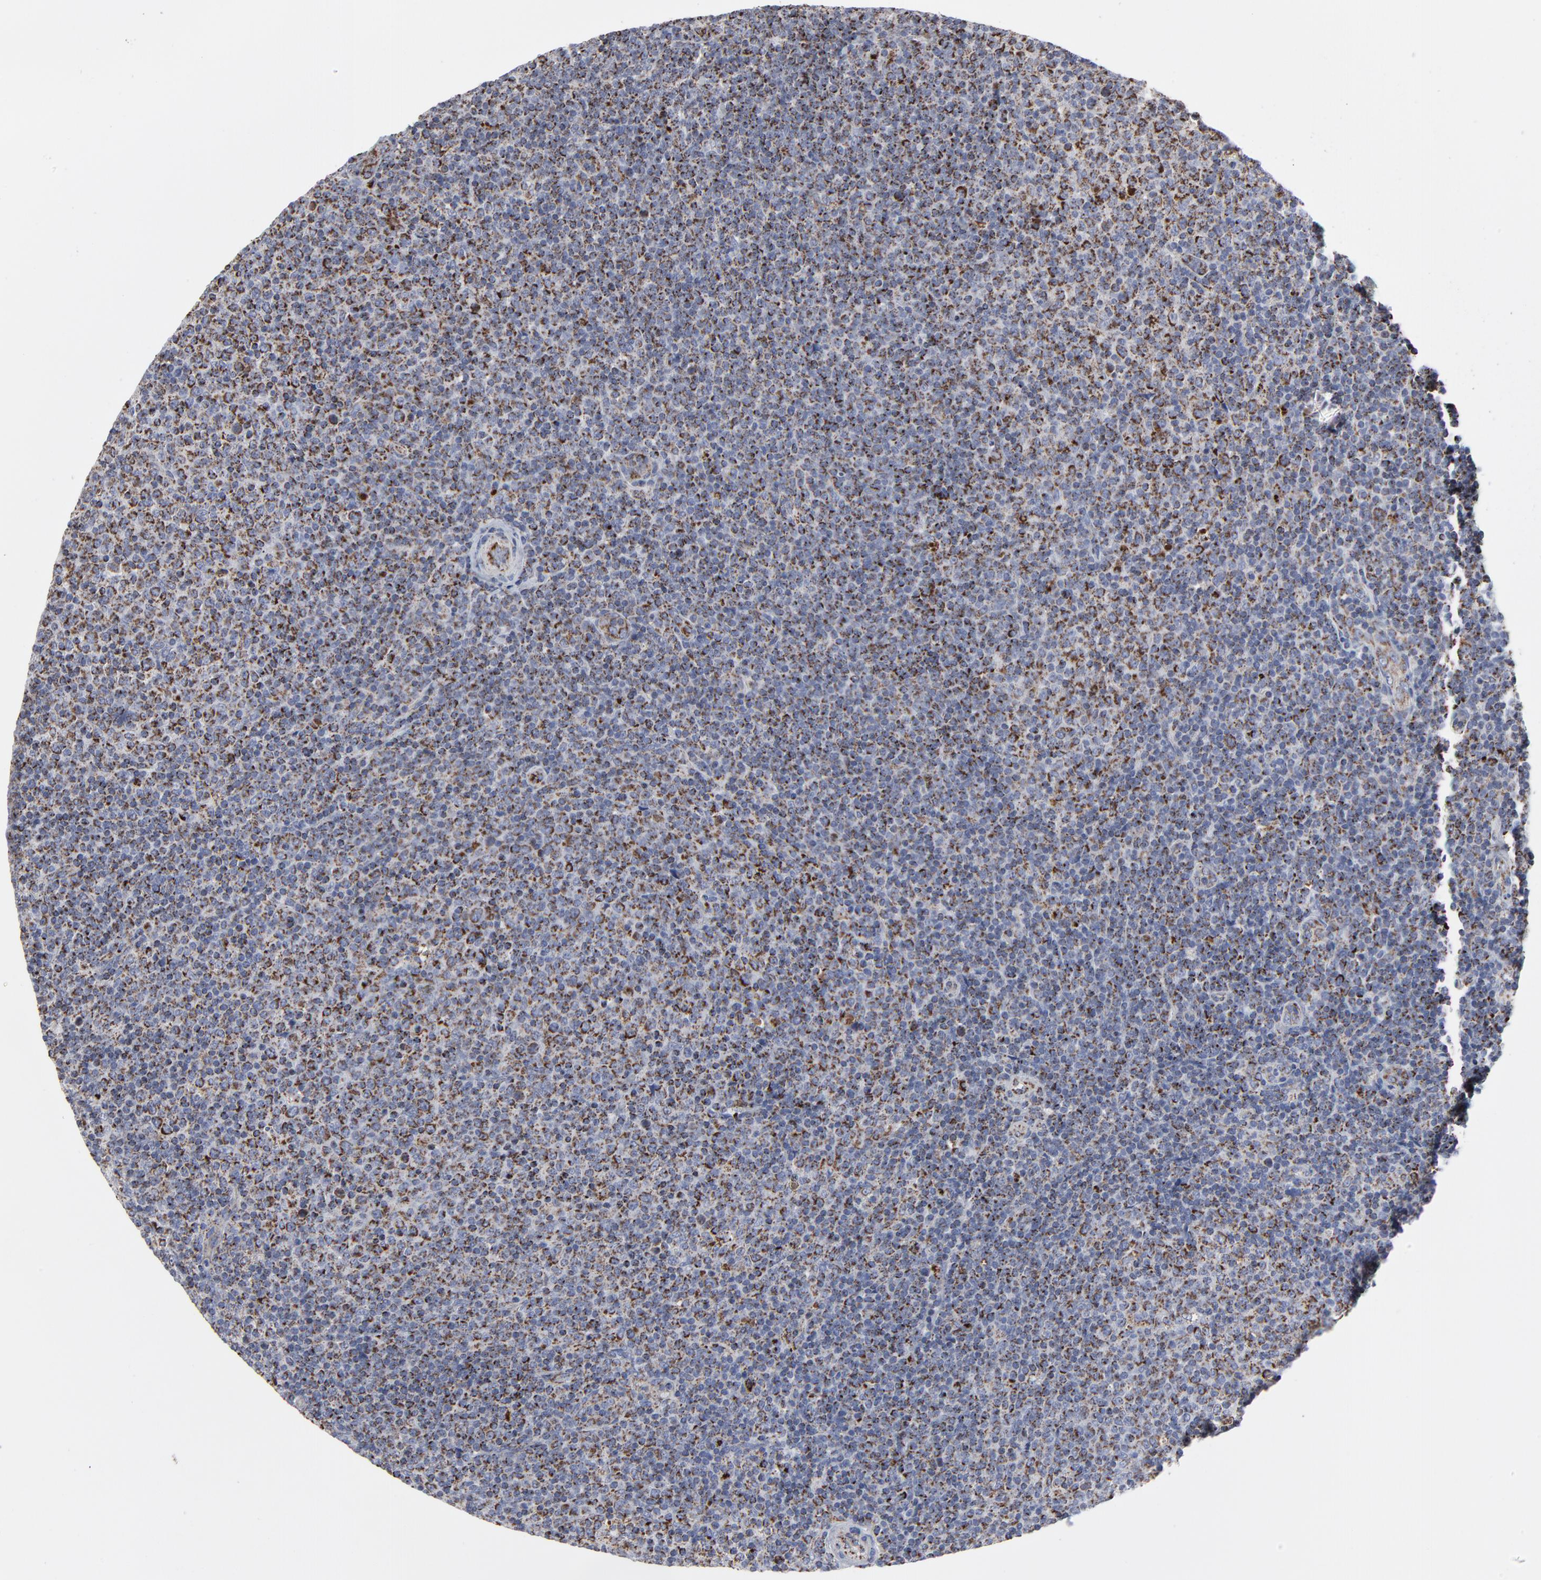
{"staining": {"intensity": "moderate", "quantity": ">75%", "location": "cytoplasmic/membranous"}, "tissue": "lymphoma", "cell_type": "Tumor cells", "image_type": "cancer", "snomed": [{"axis": "morphology", "description": "Malignant lymphoma, non-Hodgkin's type, Low grade"}, {"axis": "topography", "description": "Lymph node"}], "caption": "Lymphoma was stained to show a protein in brown. There is medium levels of moderate cytoplasmic/membranous positivity in about >75% of tumor cells. The staining was performed using DAB, with brown indicating positive protein expression. Nuclei are stained blue with hematoxylin.", "gene": "TXNRD2", "patient": {"sex": "male", "age": 70}}